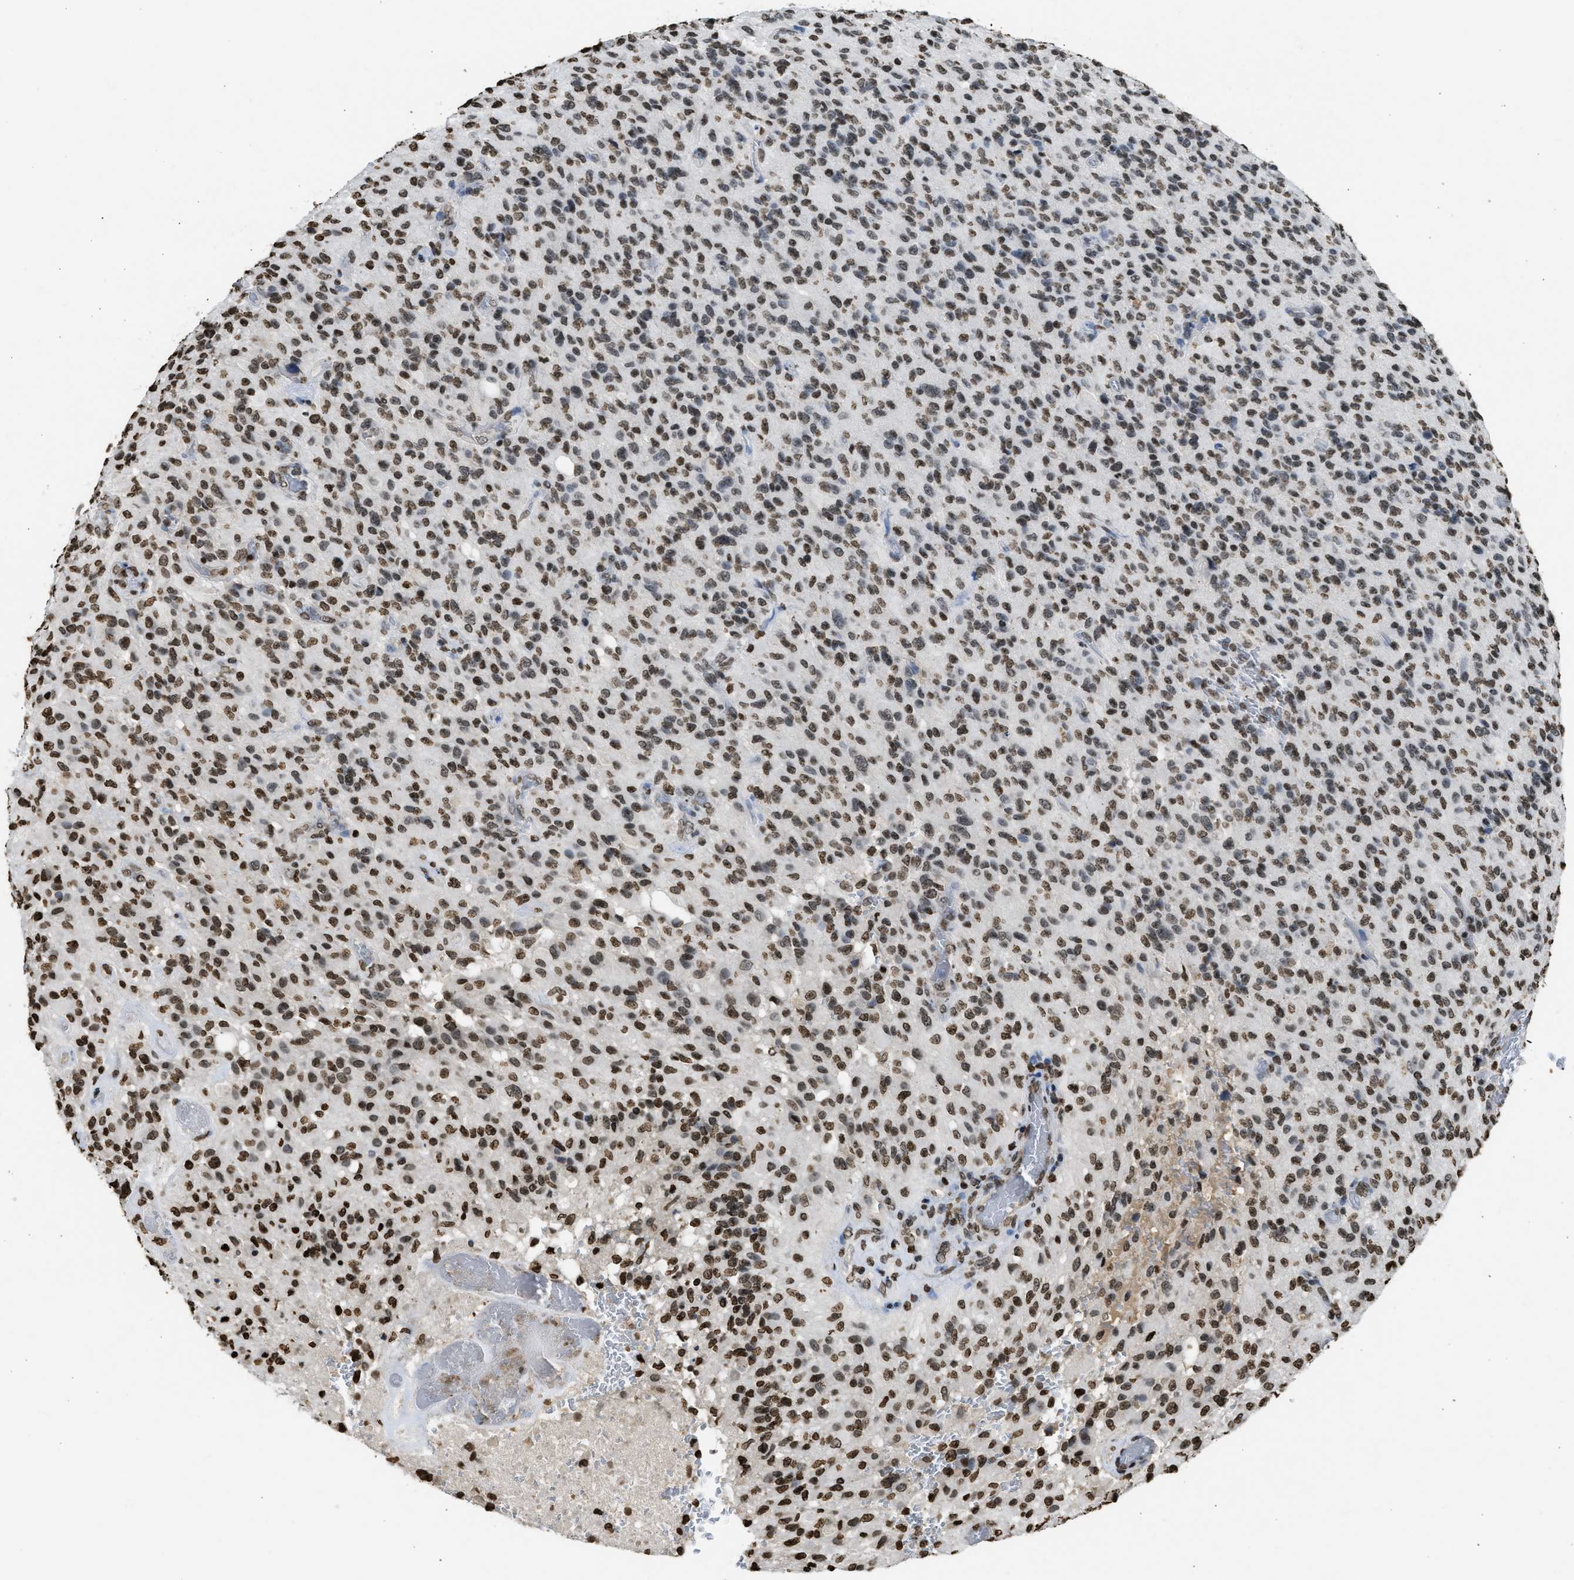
{"staining": {"intensity": "strong", "quantity": ">75%", "location": "nuclear"}, "tissue": "glioma", "cell_type": "Tumor cells", "image_type": "cancer", "snomed": [{"axis": "morphology", "description": "Glioma, malignant, High grade"}, {"axis": "topography", "description": "Brain"}], "caption": "Glioma was stained to show a protein in brown. There is high levels of strong nuclear staining in approximately >75% of tumor cells.", "gene": "RRAGC", "patient": {"sex": "male", "age": 71}}